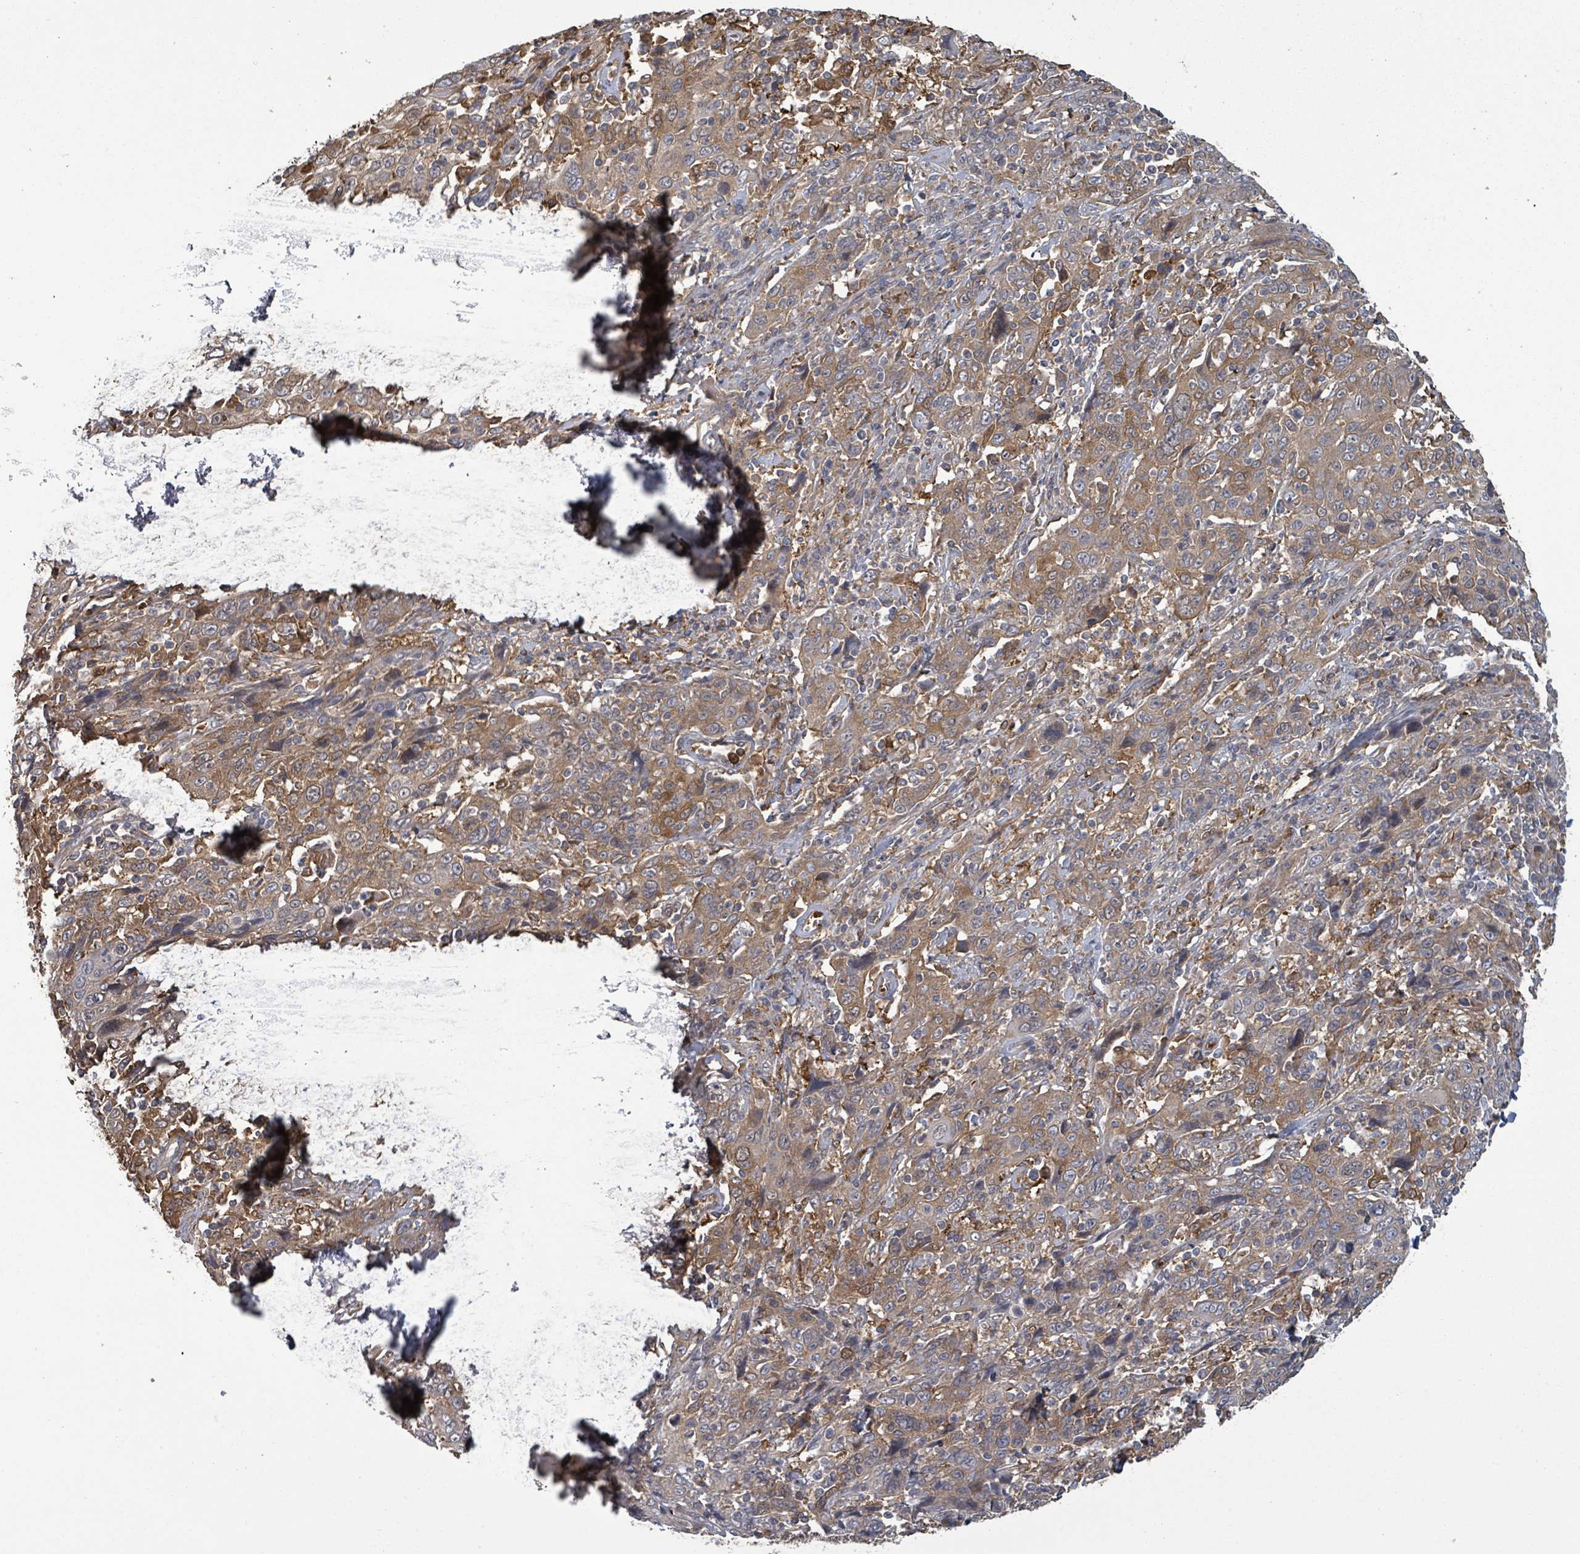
{"staining": {"intensity": "moderate", "quantity": ">75%", "location": "cytoplasmic/membranous"}, "tissue": "cervical cancer", "cell_type": "Tumor cells", "image_type": "cancer", "snomed": [{"axis": "morphology", "description": "Squamous cell carcinoma, NOS"}, {"axis": "topography", "description": "Cervix"}], "caption": "High-power microscopy captured an IHC histopathology image of squamous cell carcinoma (cervical), revealing moderate cytoplasmic/membranous expression in approximately >75% of tumor cells.", "gene": "MAP3K6", "patient": {"sex": "female", "age": 46}}